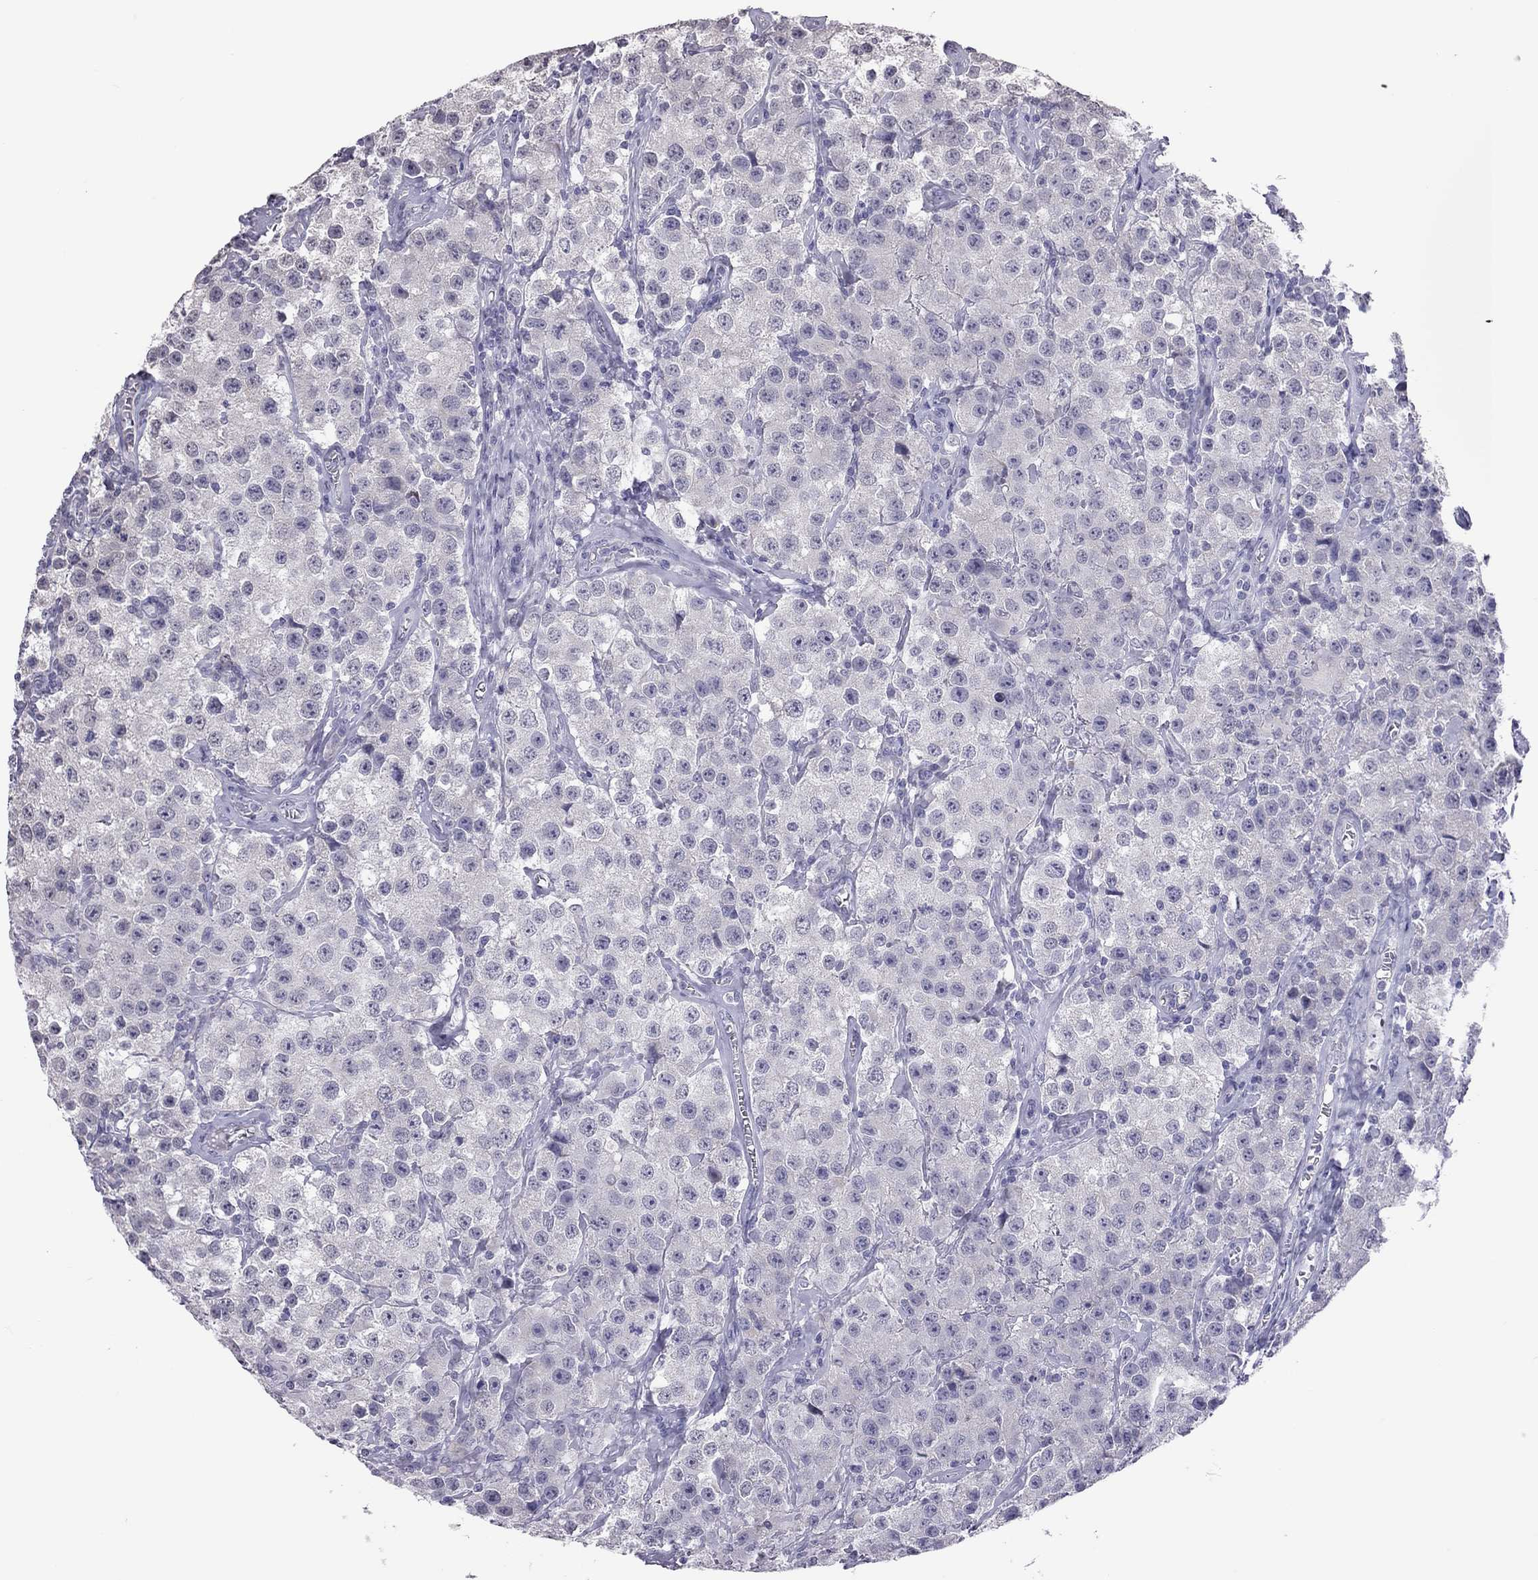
{"staining": {"intensity": "negative", "quantity": "none", "location": "none"}, "tissue": "testis cancer", "cell_type": "Tumor cells", "image_type": "cancer", "snomed": [{"axis": "morphology", "description": "Seminoma, NOS"}, {"axis": "topography", "description": "Testis"}], "caption": "The image shows no significant positivity in tumor cells of testis cancer. The staining was performed using DAB to visualize the protein expression in brown, while the nuclei were stained in blue with hematoxylin (Magnification: 20x).", "gene": "PPP1R3A", "patient": {"sex": "male", "age": 52}}